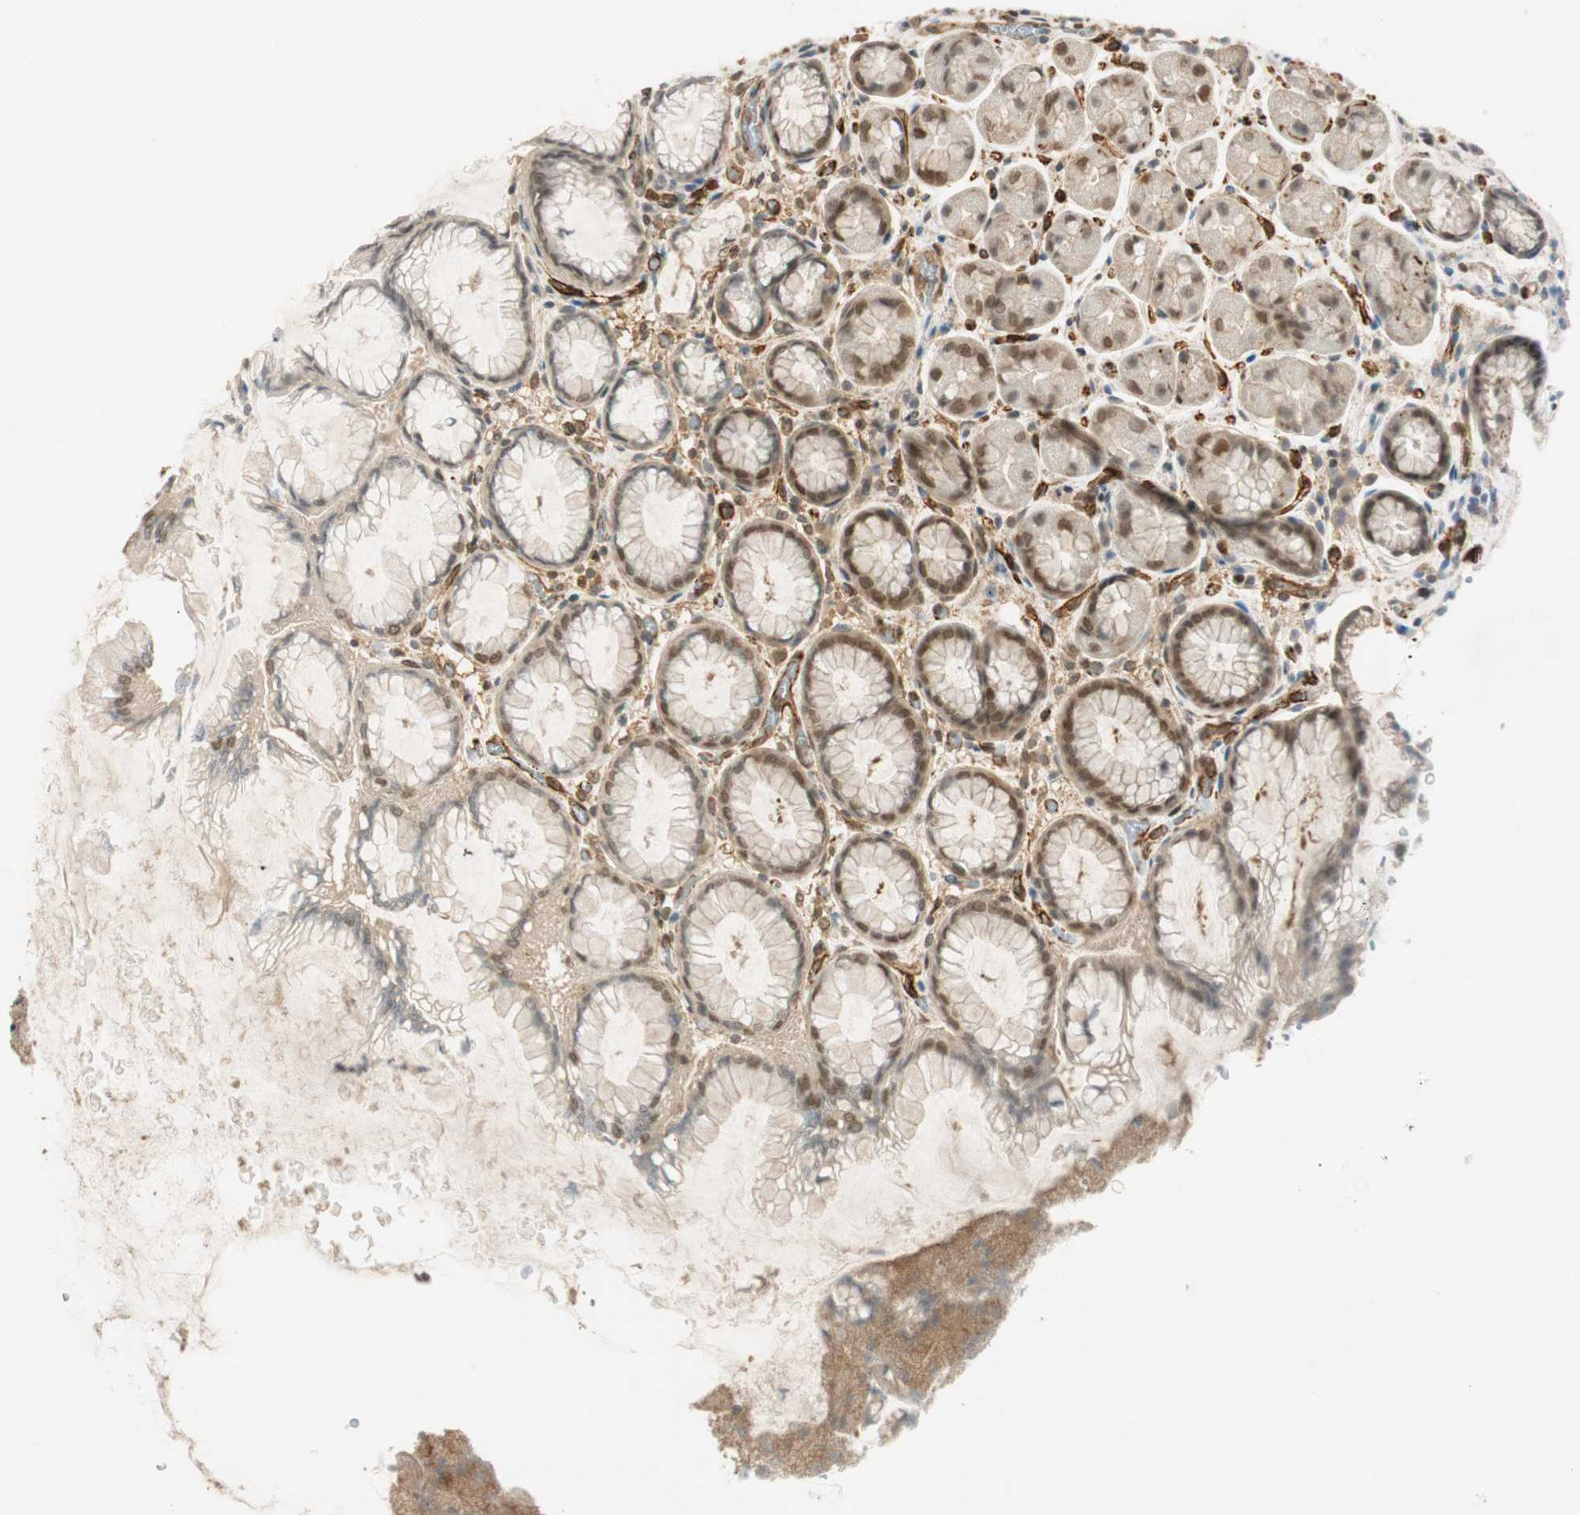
{"staining": {"intensity": "moderate", "quantity": ">75%", "location": "cytoplasmic/membranous,nuclear"}, "tissue": "stomach", "cell_type": "Glandular cells", "image_type": "normal", "snomed": [{"axis": "morphology", "description": "Normal tissue, NOS"}, {"axis": "topography", "description": "Stomach, upper"}], "caption": "A micrograph showing moderate cytoplasmic/membranous,nuclear staining in approximately >75% of glandular cells in benign stomach, as visualized by brown immunohistochemical staining.", "gene": "NES", "patient": {"sex": "female", "age": 56}}